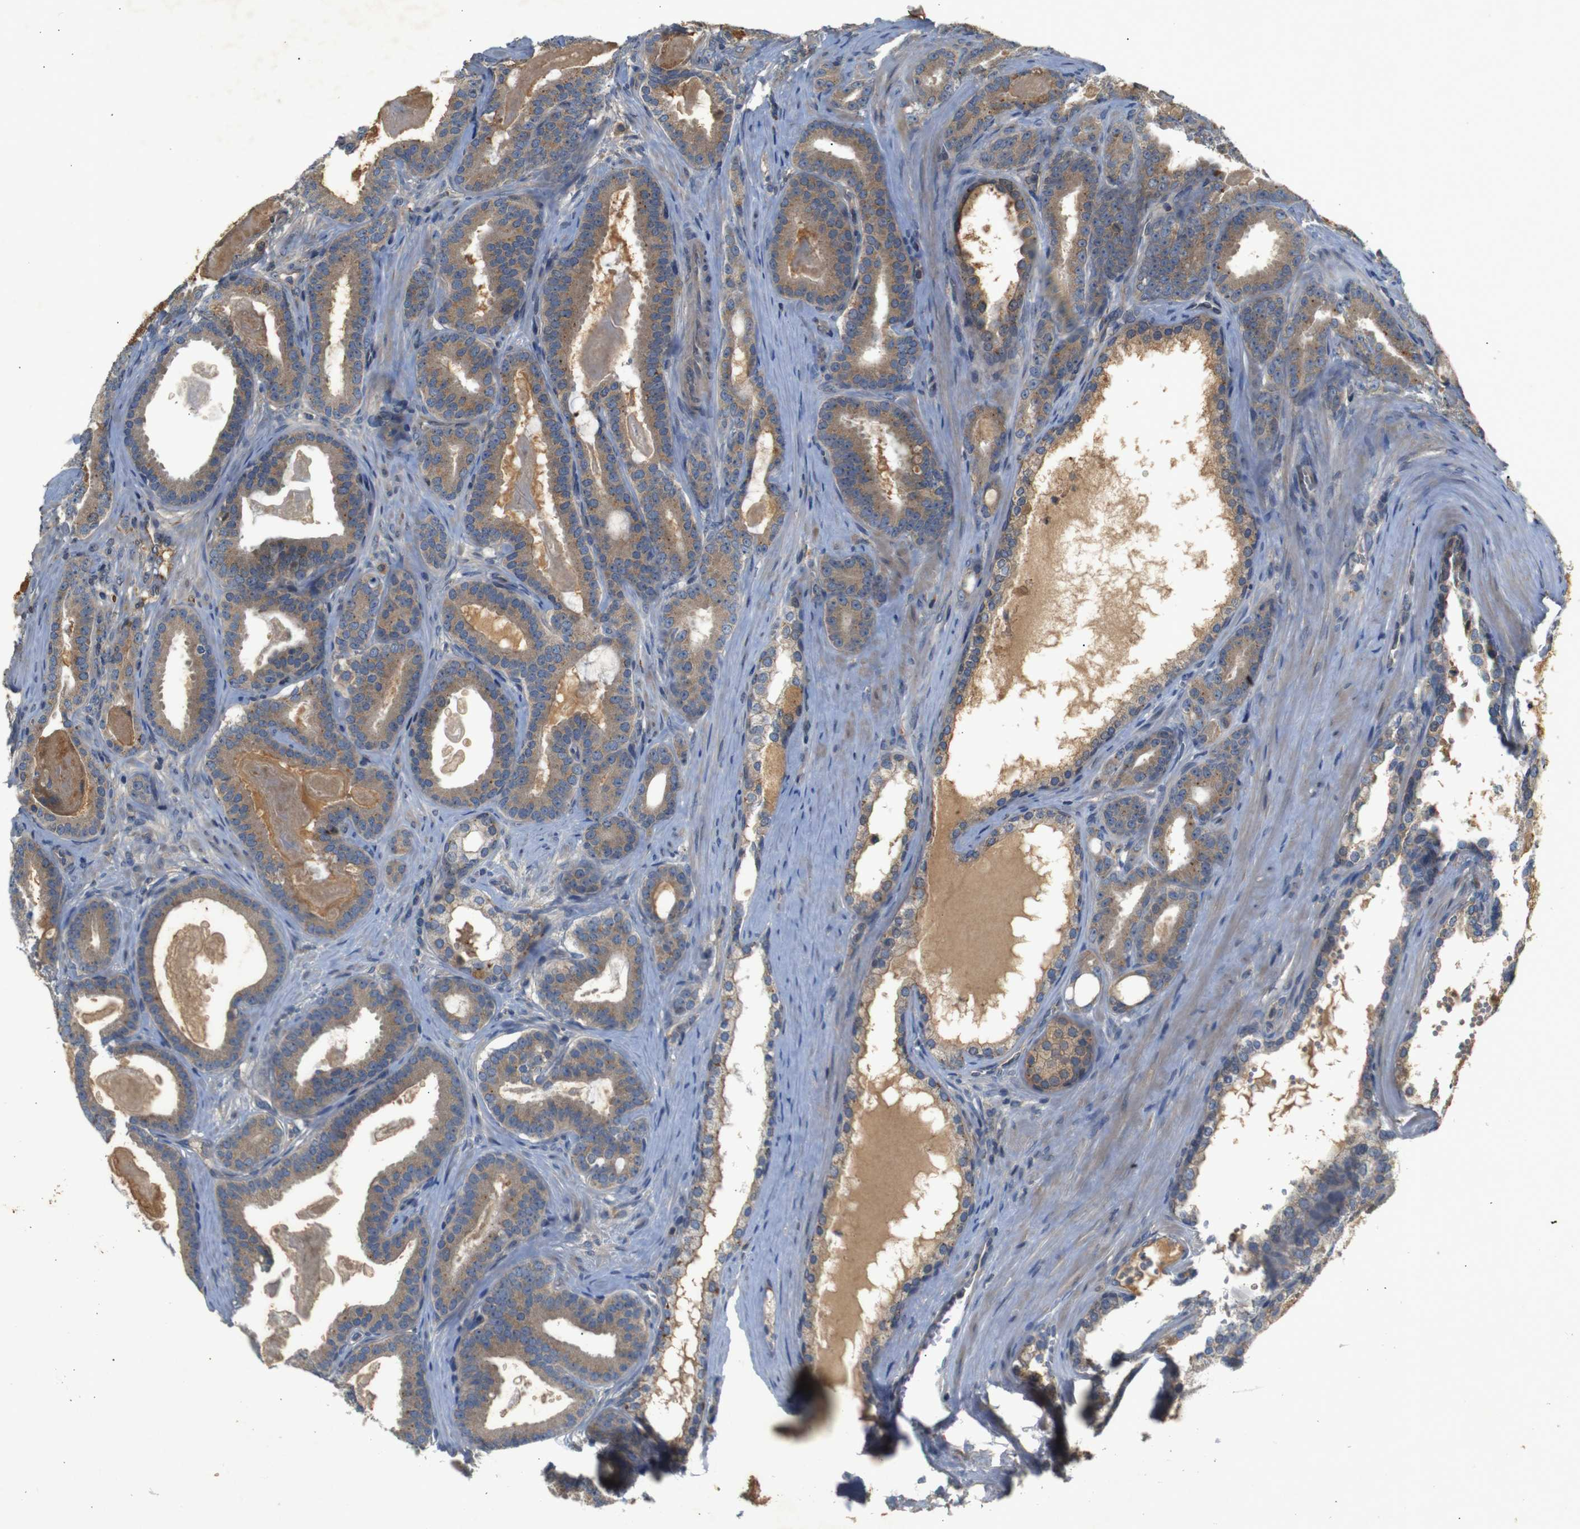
{"staining": {"intensity": "moderate", "quantity": ">75%", "location": "cytoplasmic/membranous"}, "tissue": "prostate cancer", "cell_type": "Tumor cells", "image_type": "cancer", "snomed": [{"axis": "morphology", "description": "Adenocarcinoma, High grade"}, {"axis": "topography", "description": "Prostate"}], "caption": "Approximately >75% of tumor cells in human high-grade adenocarcinoma (prostate) show moderate cytoplasmic/membranous protein staining as visualized by brown immunohistochemical staining.", "gene": "PTPN1", "patient": {"sex": "male", "age": 60}}